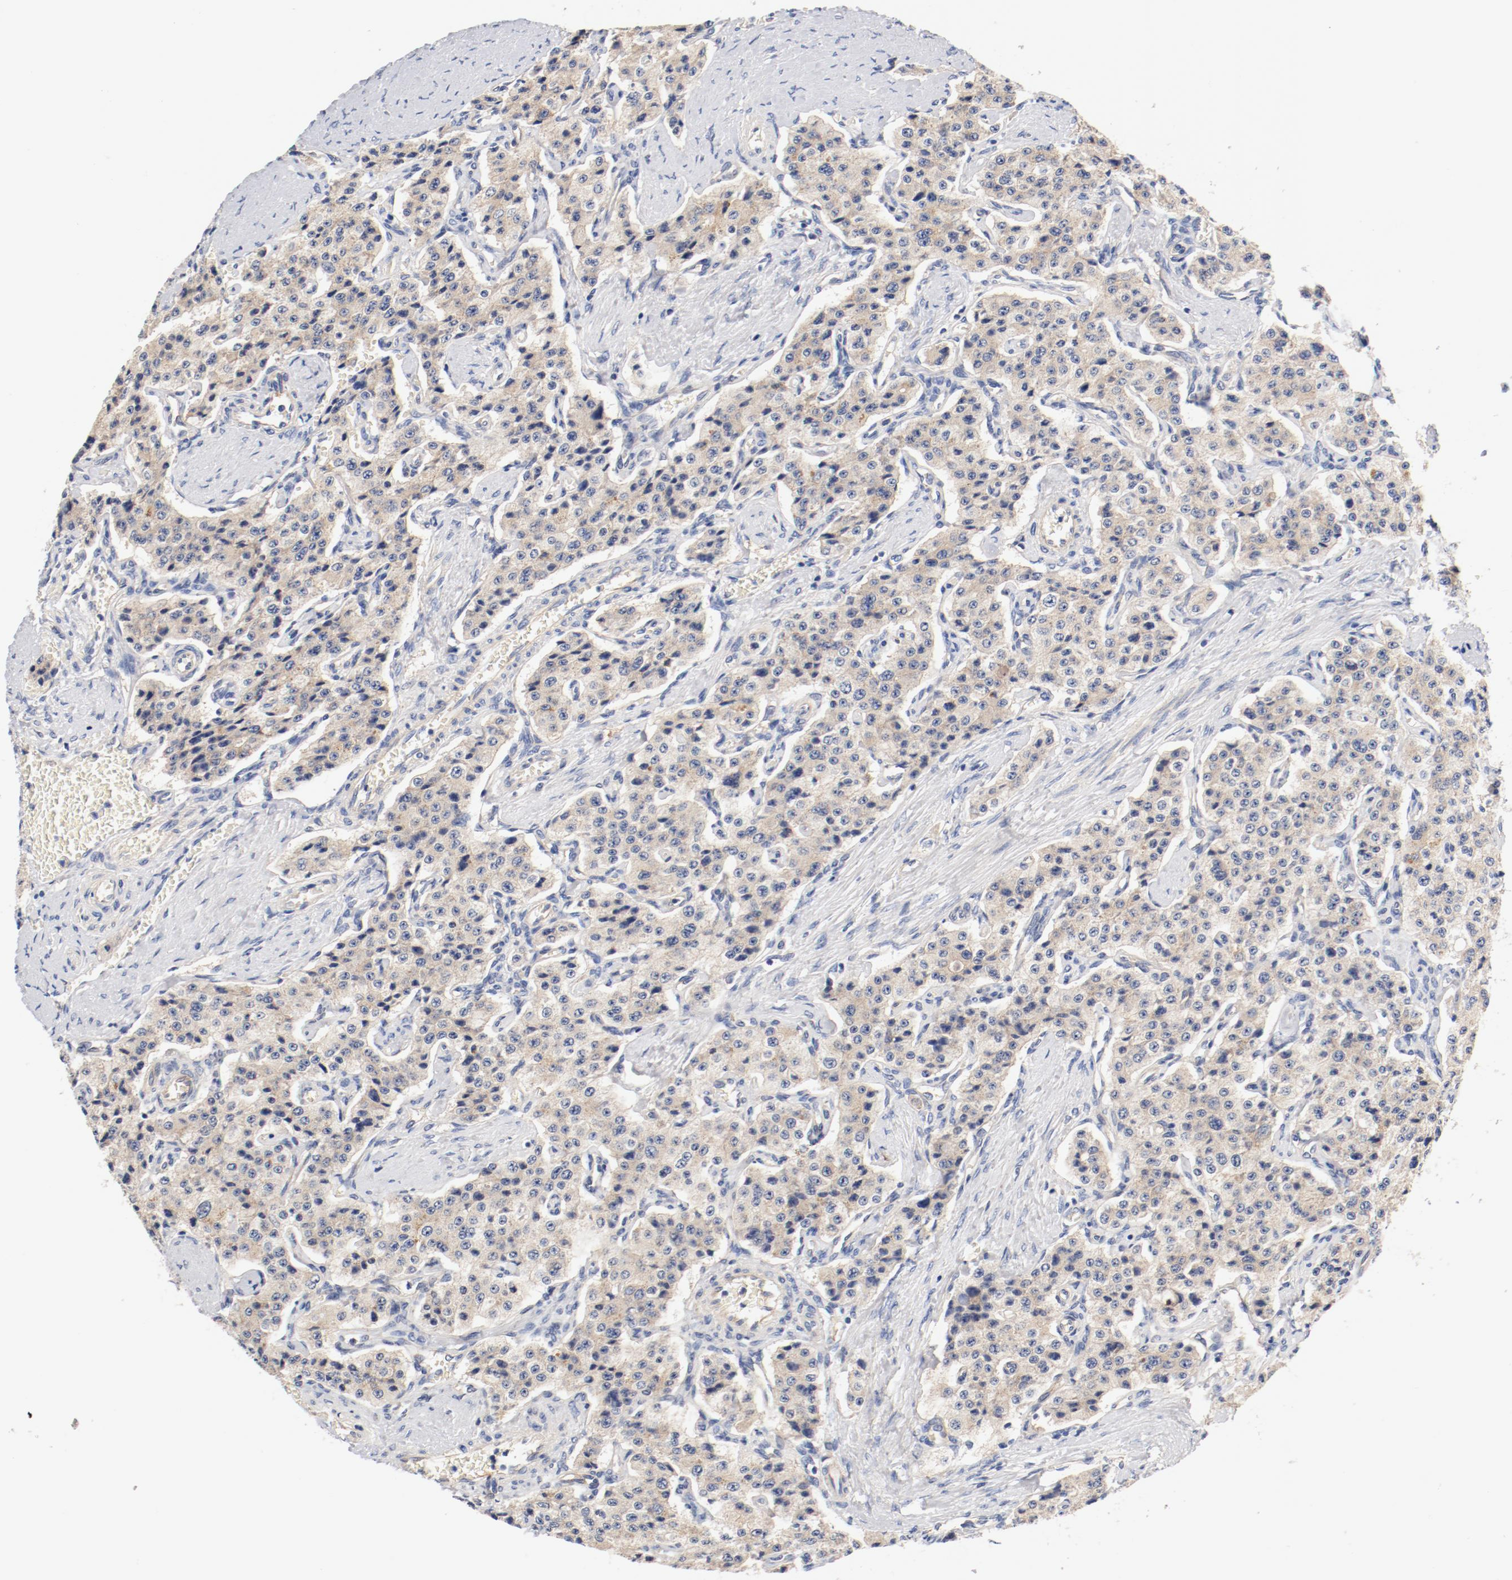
{"staining": {"intensity": "weak", "quantity": "<25%", "location": "cytoplasmic/membranous"}, "tissue": "carcinoid", "cell_type": "Tumor cells", "image_type": "cancer", "snomed": [{"axis": "morphology", "description": "Carcinoid, malignant, NOS"}, {"axis": "topography", "description": "Small intestine"}], "caption": "The IHC micrograph has no significant positivity in tumor cells of malignant carcinoid tissue.", "gene": "DYNC1H1", "patient": {"sex": "male", "age": 52}}